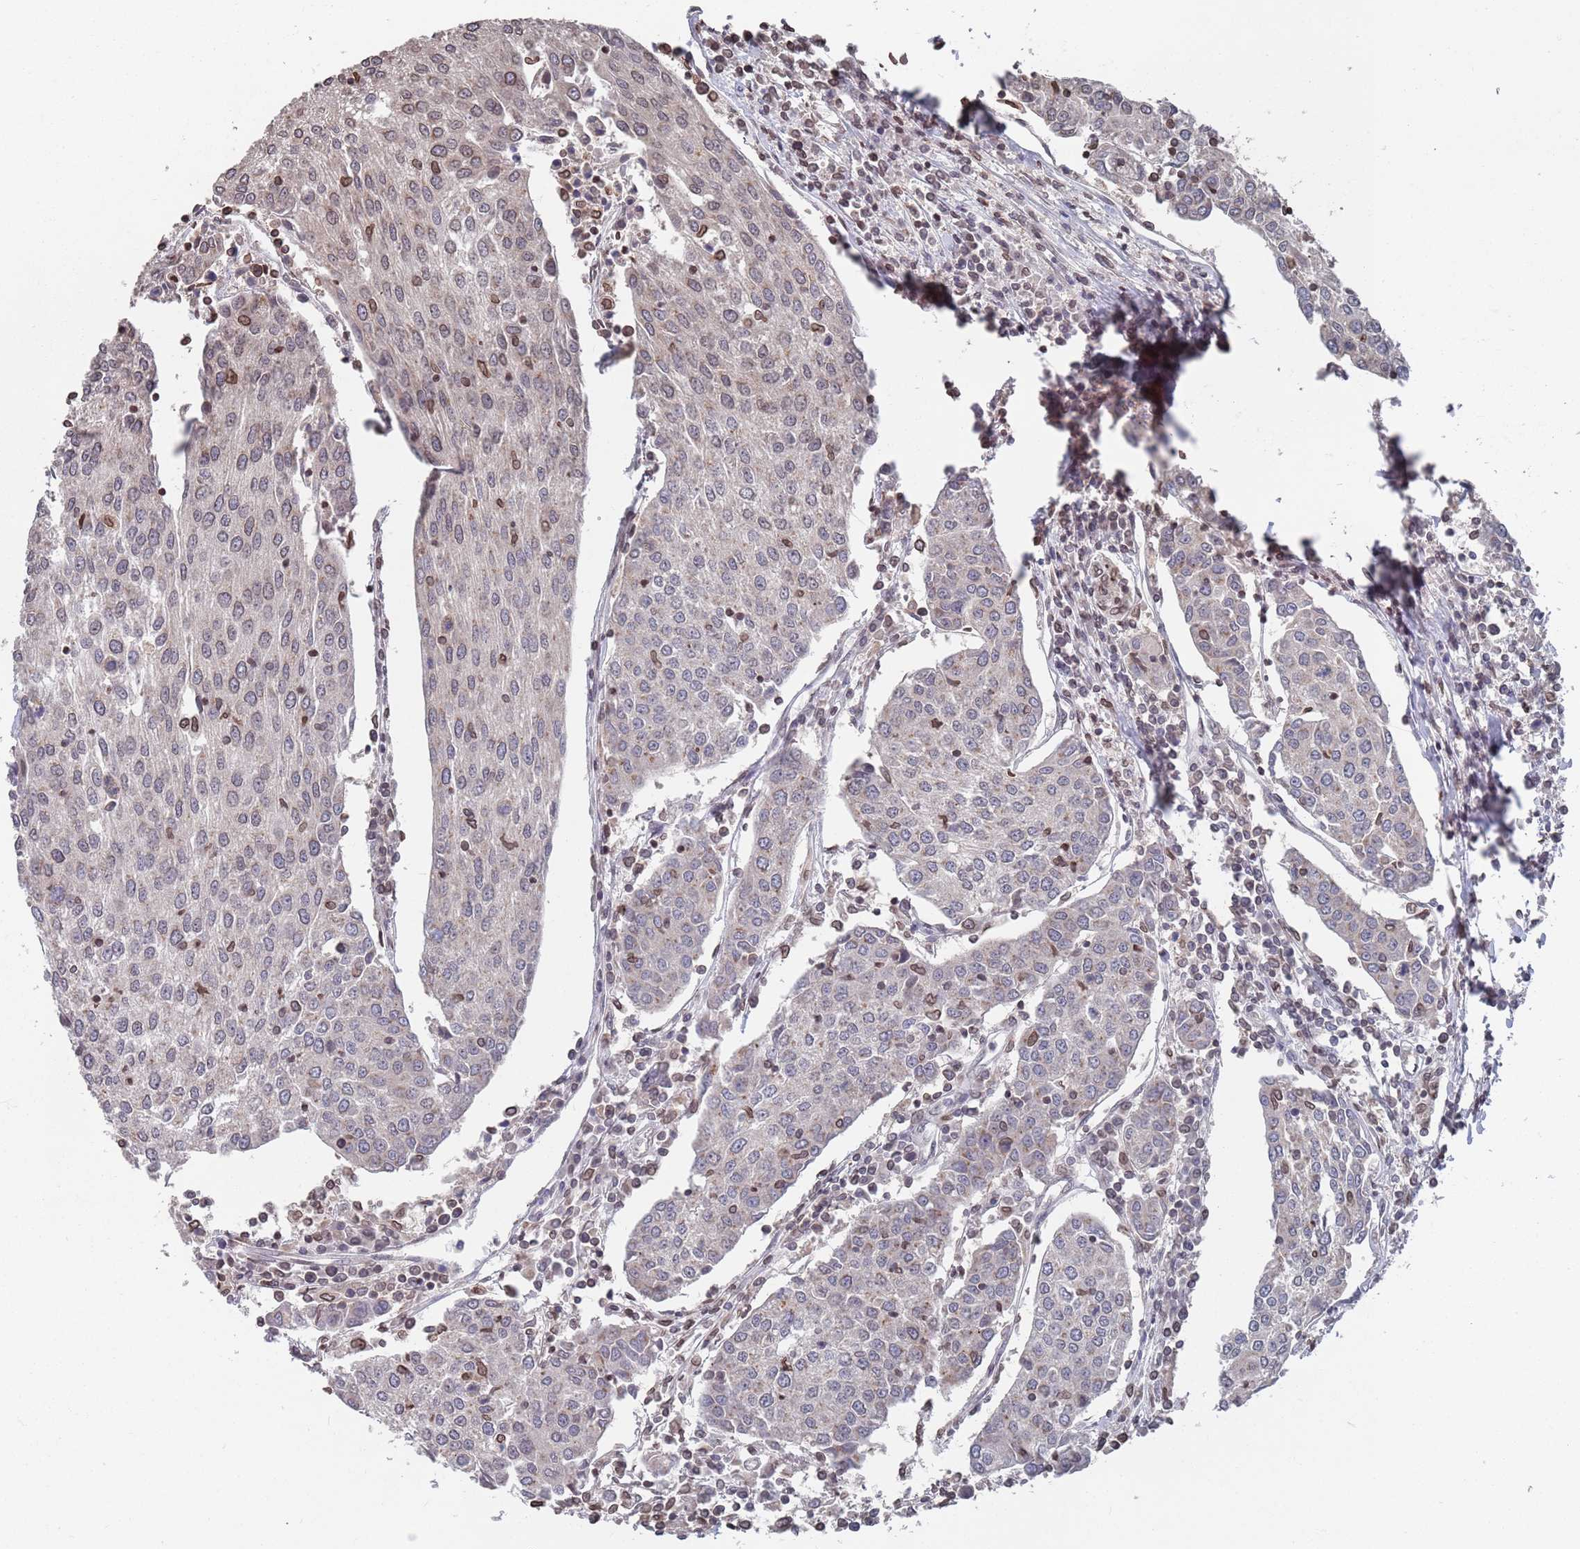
{"staining": {"intensity": "weak", "quantity": "<25%", "location": "nuclear"}, "tissue": "urothelial cancer", "cell_type": "Tumor cells", "image_type": "cancer", "snomed": [{"axis": "morphology", "description": "Urothelial carcinoma, High grade"}, {"axis": "topography", "description": "Urinary bladder"}], "caption": "The immunohistochemistry (IHC) image has no significant staining in tumor cells of urothelial carcinoma (high-grade) tissue.", "gene": "SDHAF3", "patient": {"sex": "female", "age": 85}}